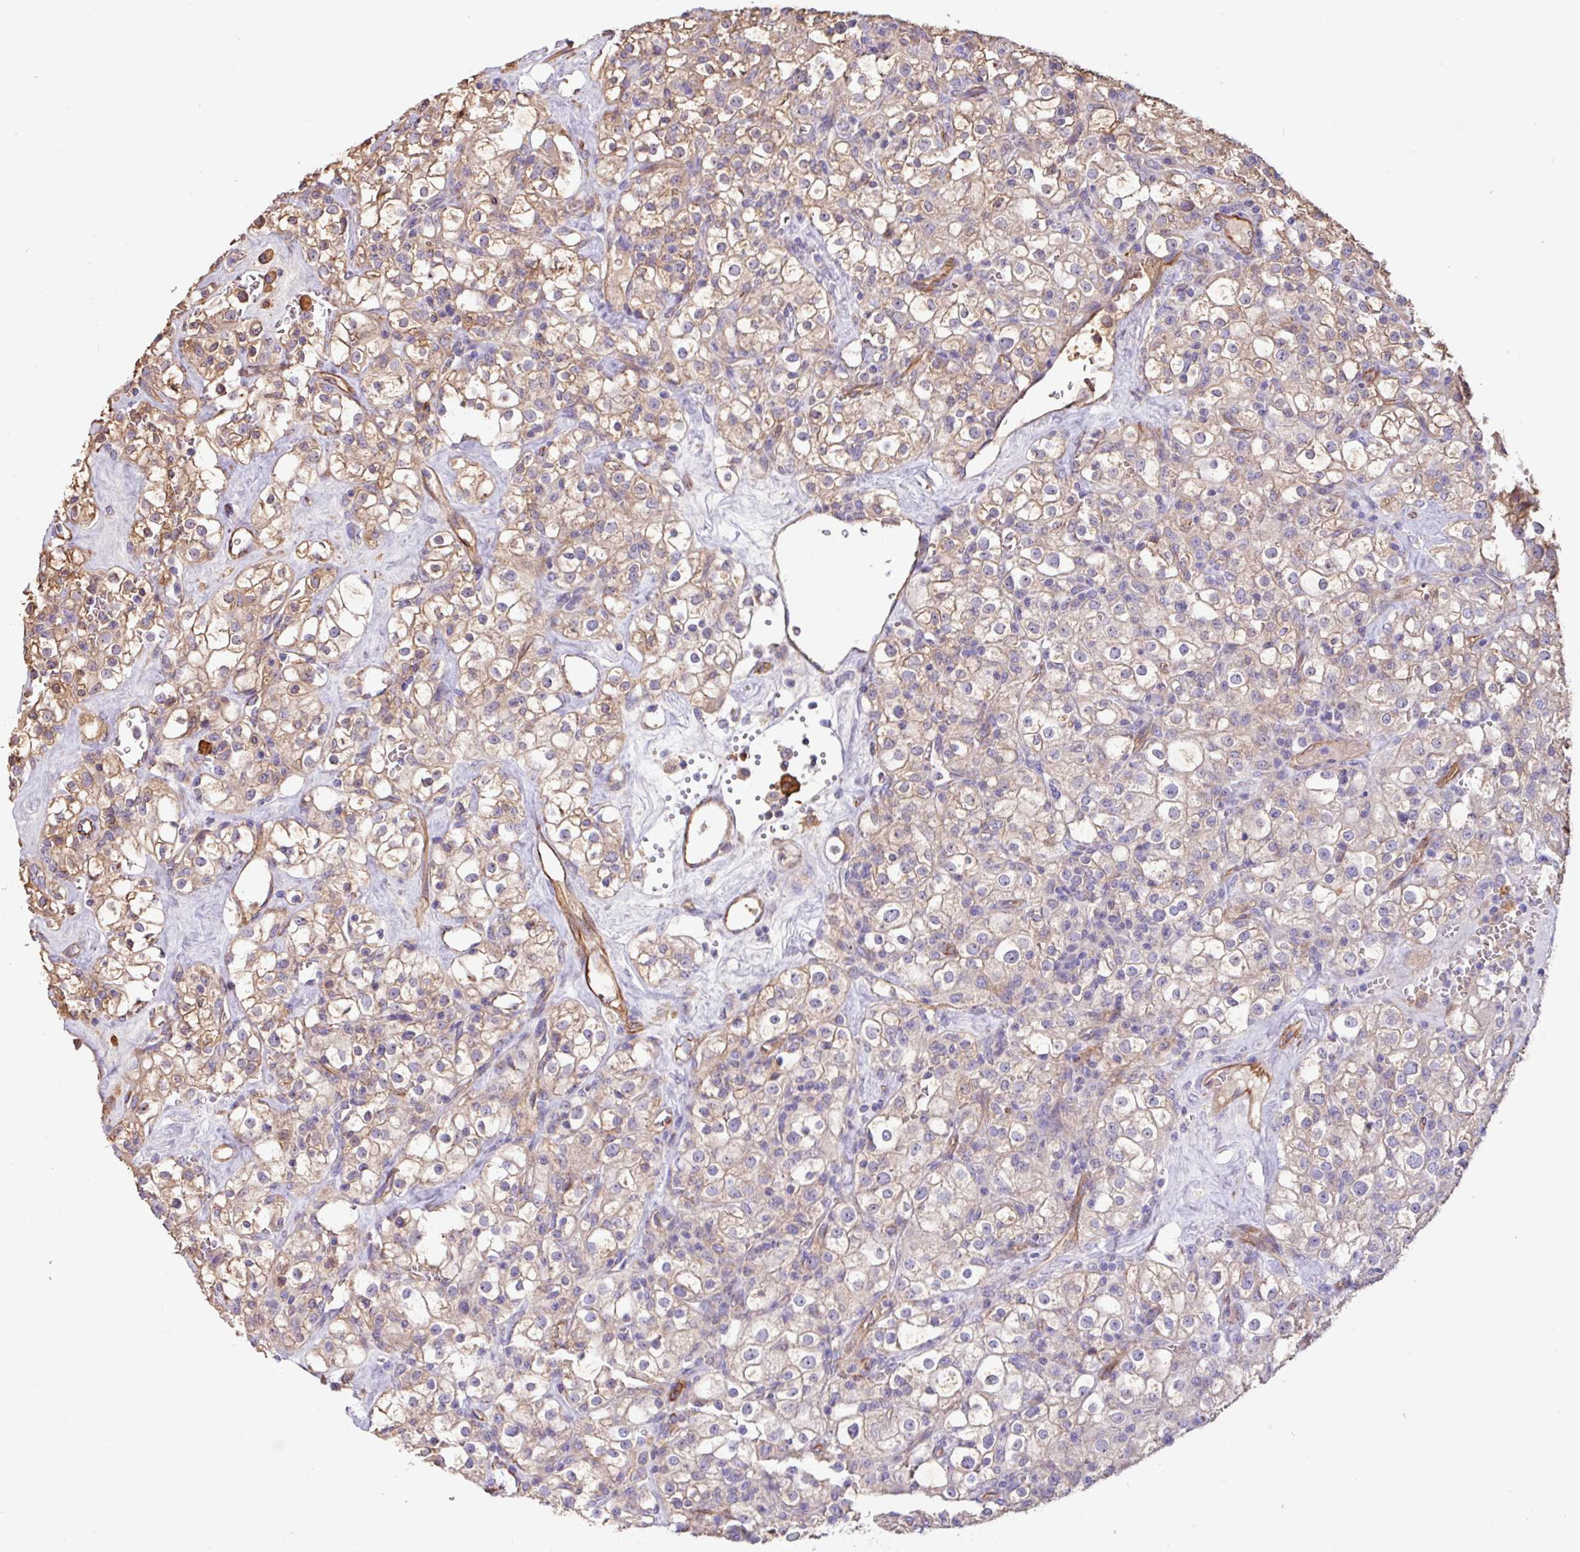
{"staining": {"intensity": "moderate", "quantity": "25%-75%", "location": "cytoplasmic/membranous"}, "tissue": "renal cancer", "cell_type": "Tumor cells", "image_type": "cancer", "snomed": [{"axis": "morphology", "description": "Adenocarcinoma, NOS"}, {"axis": "topography", "description": "Kidney"}], "caption": "Immunohistochemical staining of renal cancer (adenocarcinoma) displays medium levels of moderate cytoplasmic/membranous protein expression in approximately 25%-75% of tumor cells.", "gene": "LRRC53", "patient": {"sex": "female", "age": 74}}